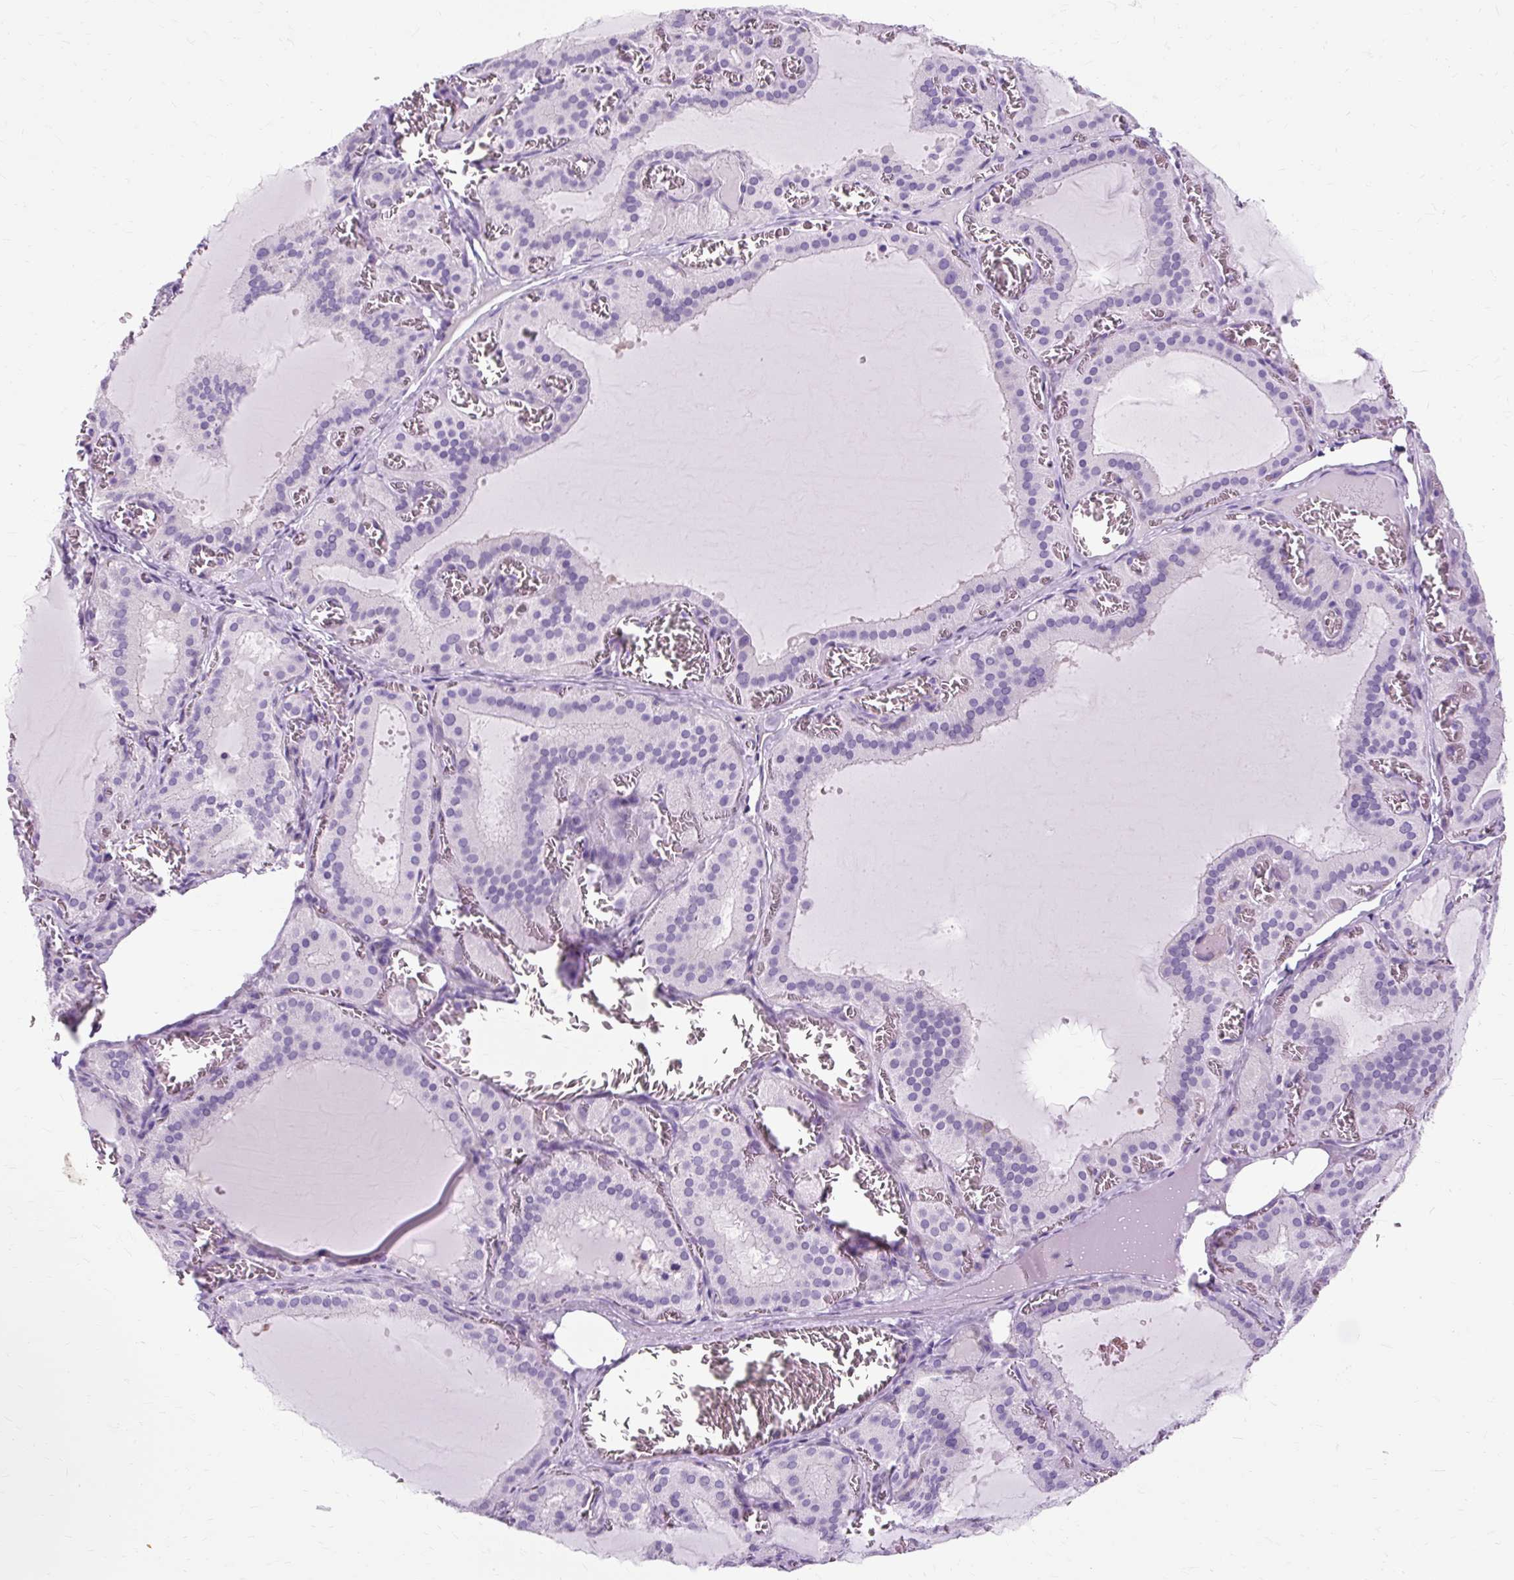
{"staining": {"intensity": "negative", "quantity": "none", "location": "none"}, "tissue": "thyroid gland", "cell_type": "Glandular cells", "image_type": "normal", "snomed": [{"axis": "morphology", "description": "Normal tissue, NOS"}, {"axis": "topography", "description": "Thyroid gland"}], "caption": "Immunohistochemistry (IHC) micrograph of benign human thyroid gland stained for a protein (brown), which reveals no staining in glandular cells. (Stains: DAB IHC with hematoxylin counter stain, Microscopy: brightfield microscopy at high magnification).", "gene": "TMEM89", "patient": {"sex": "female", "age": 30}}